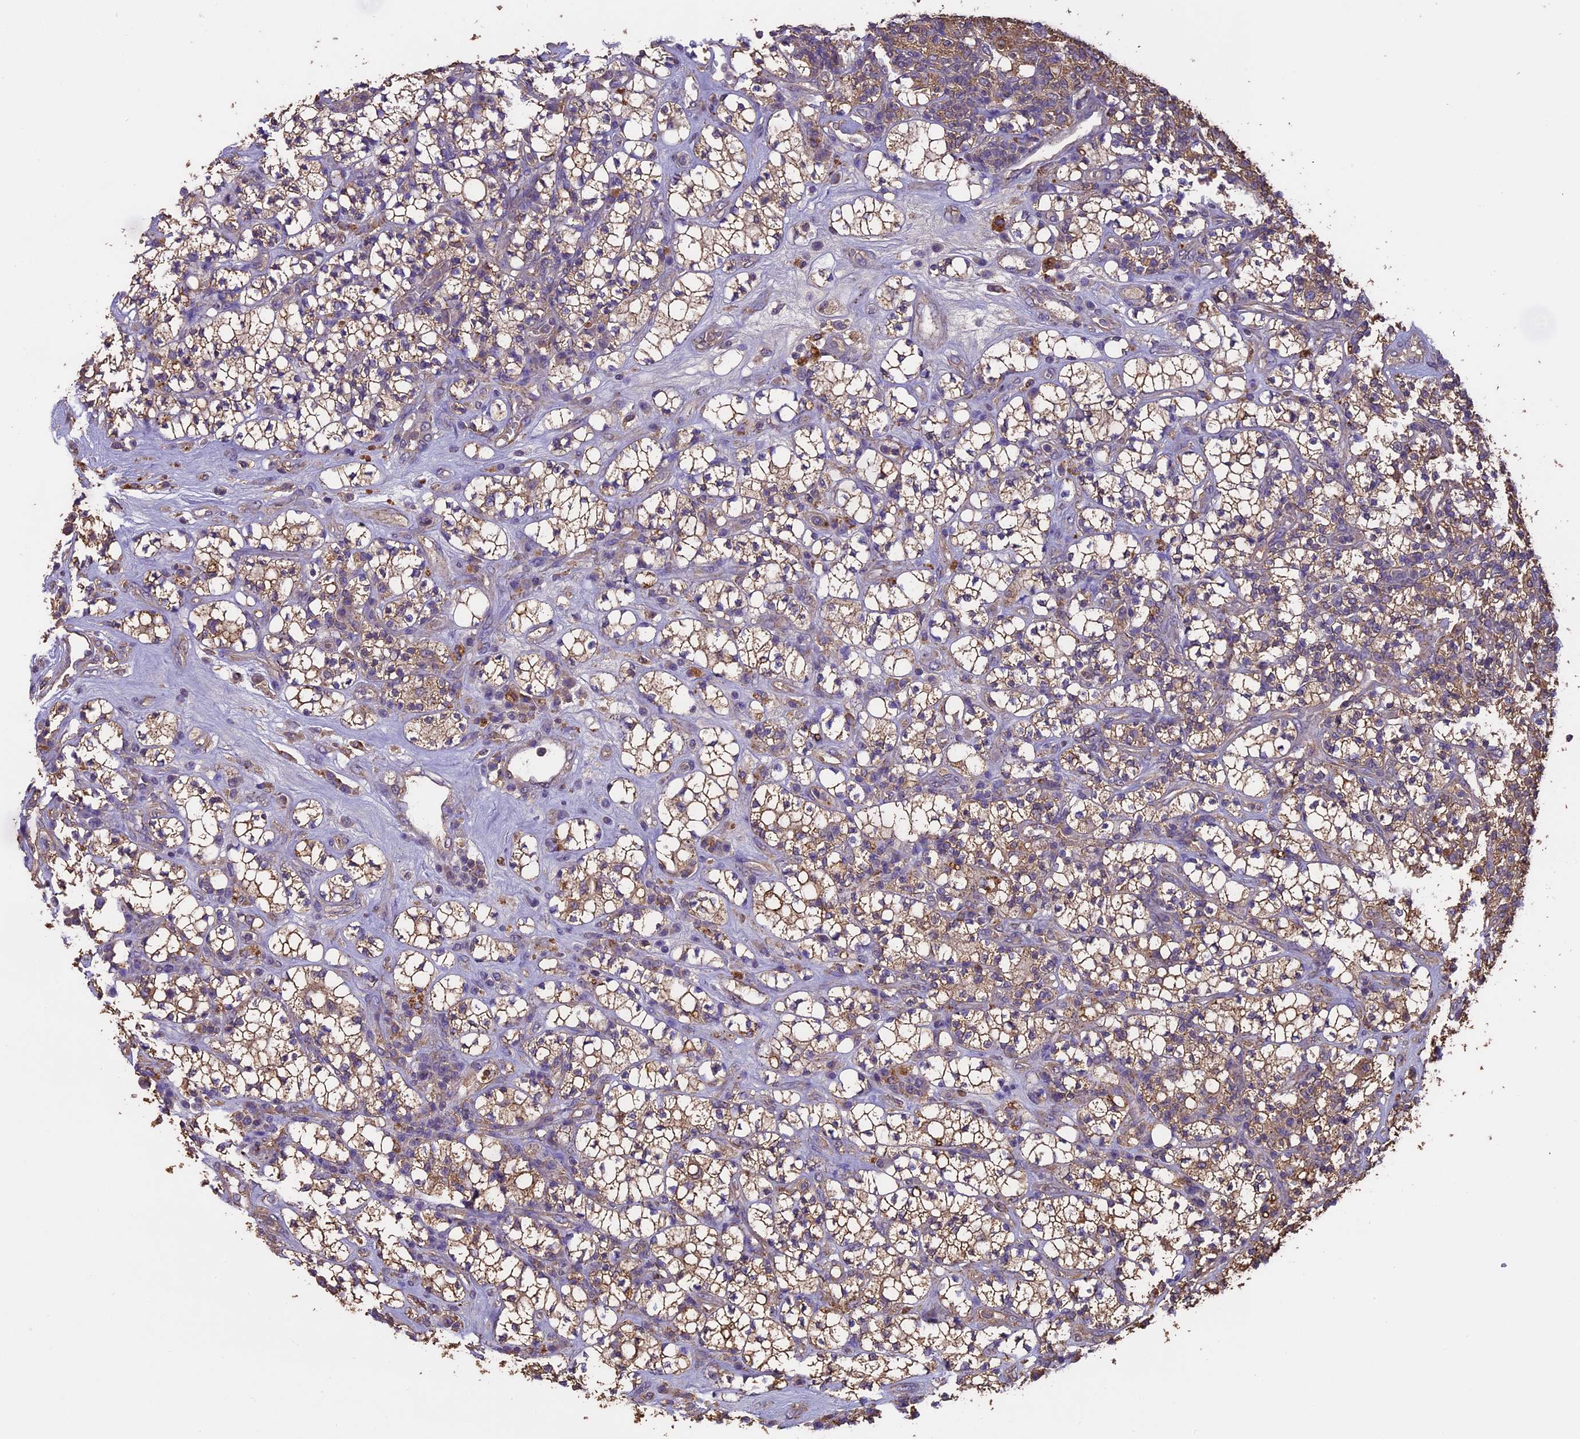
{"staining": {"intensity": "moderate", "quantity": ">75%", "location": "cytoplasmic/membranous"}, "tissue": "renal cancer", "cell_type": "Tumor cells", "image_type": "cancer", "snomed": [{"axis": "morphology", "description": "Adenocarcinoma, NOS"}, {"axis": "topography", "description": "Kidney"}], "caption": "DAB (3,3'-diaminobenzidine) immunohistochemical staining of renal cancer (adenocarcinoma) displays moderate cytoplasmic/membranous protein positivity in approximately >75% of tumor cells.", "gene": "ARHGAP19", "patient": {"sex": "male", "age": 77}}